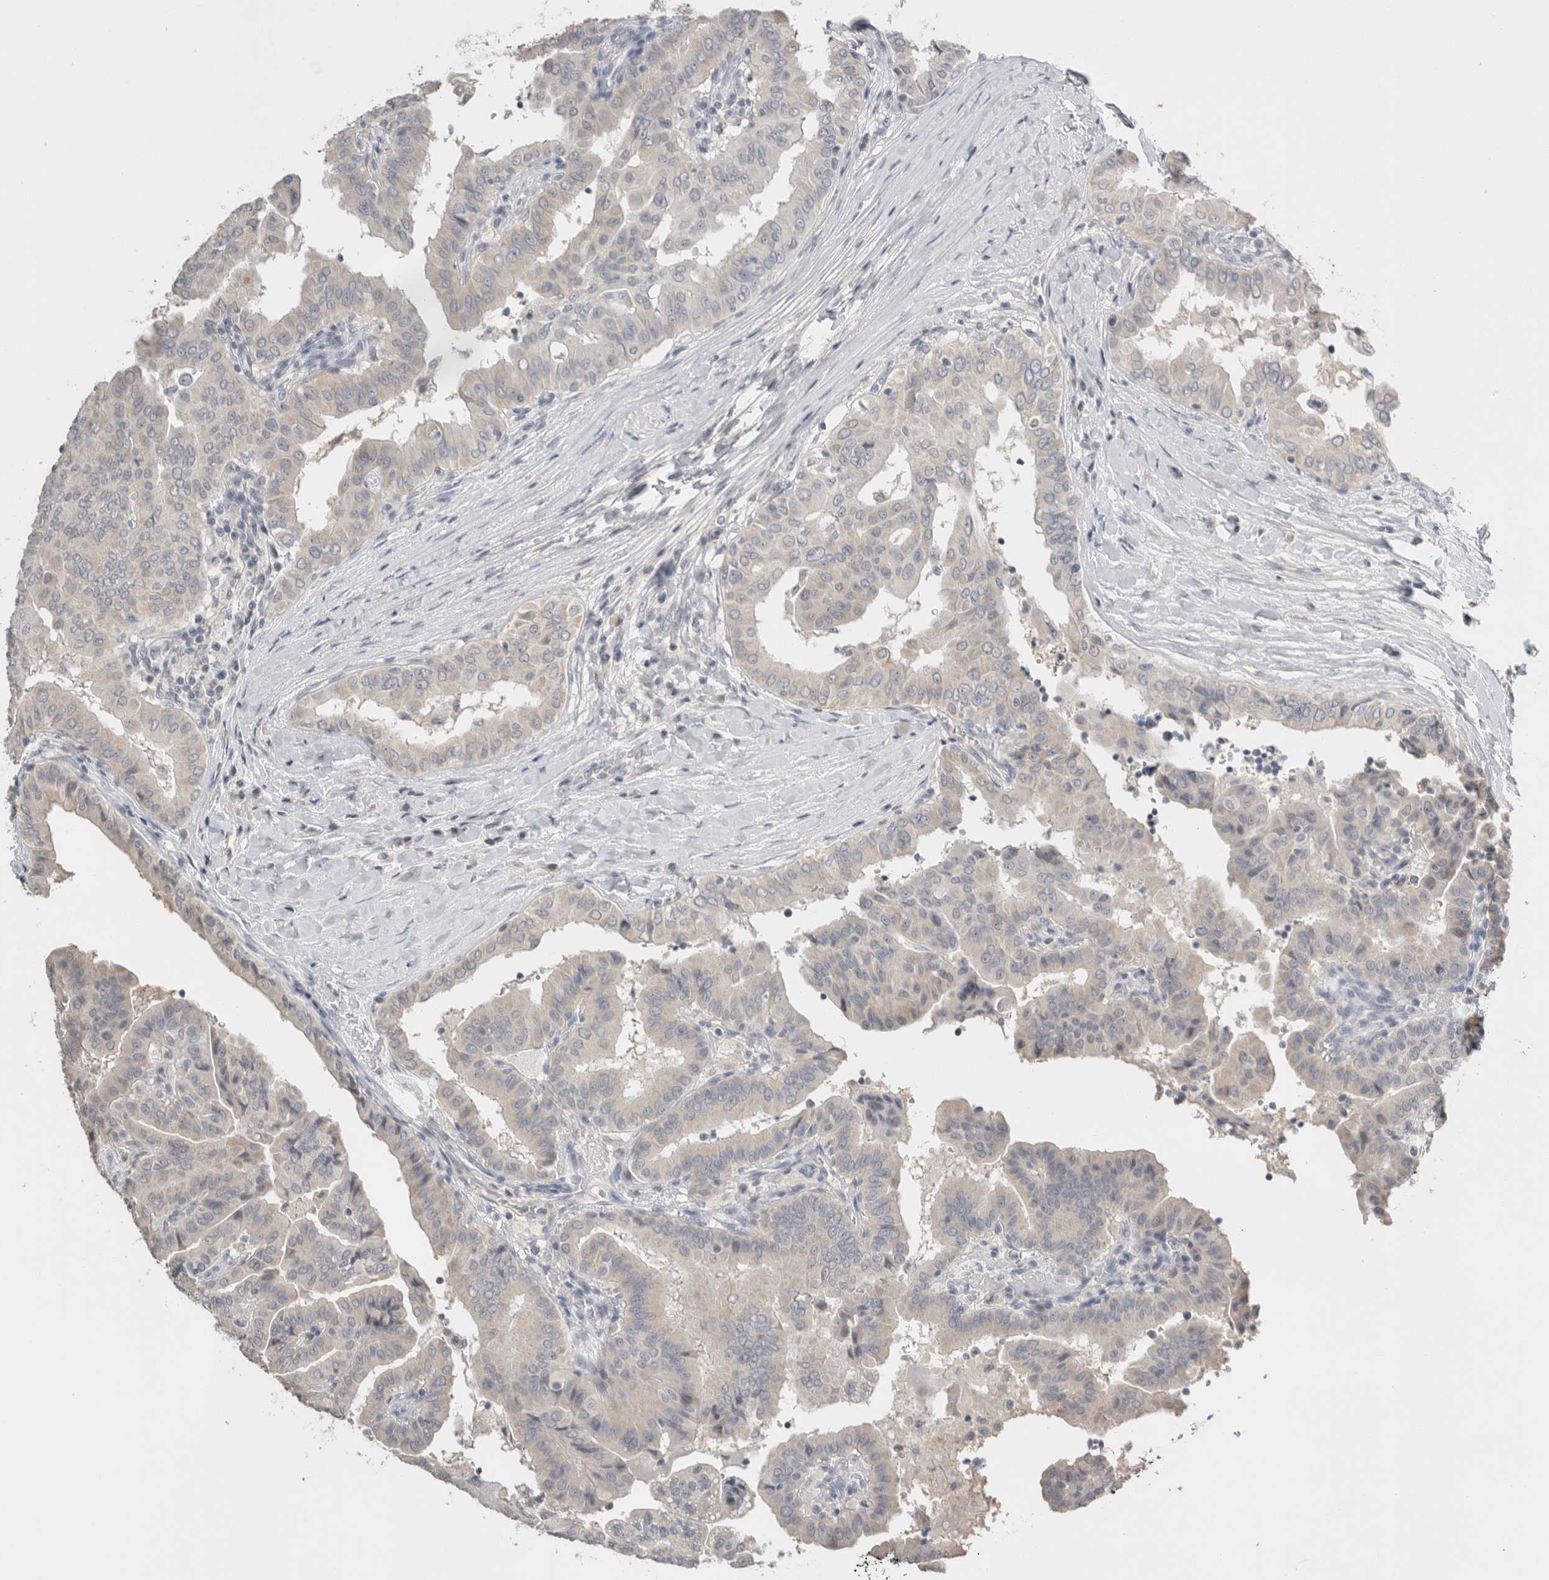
{"staining": {"intensity": "negative", "quantity": "none", "location": "none"}, "tissue": "thyroid cancer", "cell_type": "Tumor cells", "image_type": "cancer", "snomed": [{"axis": "morphology", "description": "Papillary adenocarcinoma, NOS"}, {"axis": "topography", "description": "Thyroid gland"}], "caption": "IHC of human thyroid cancer (papillary adenocarcinoma) demonstrates no positivity in tumor cells.", "gene": "CRAT", "patient": {"sex": "male", "age": 33}}